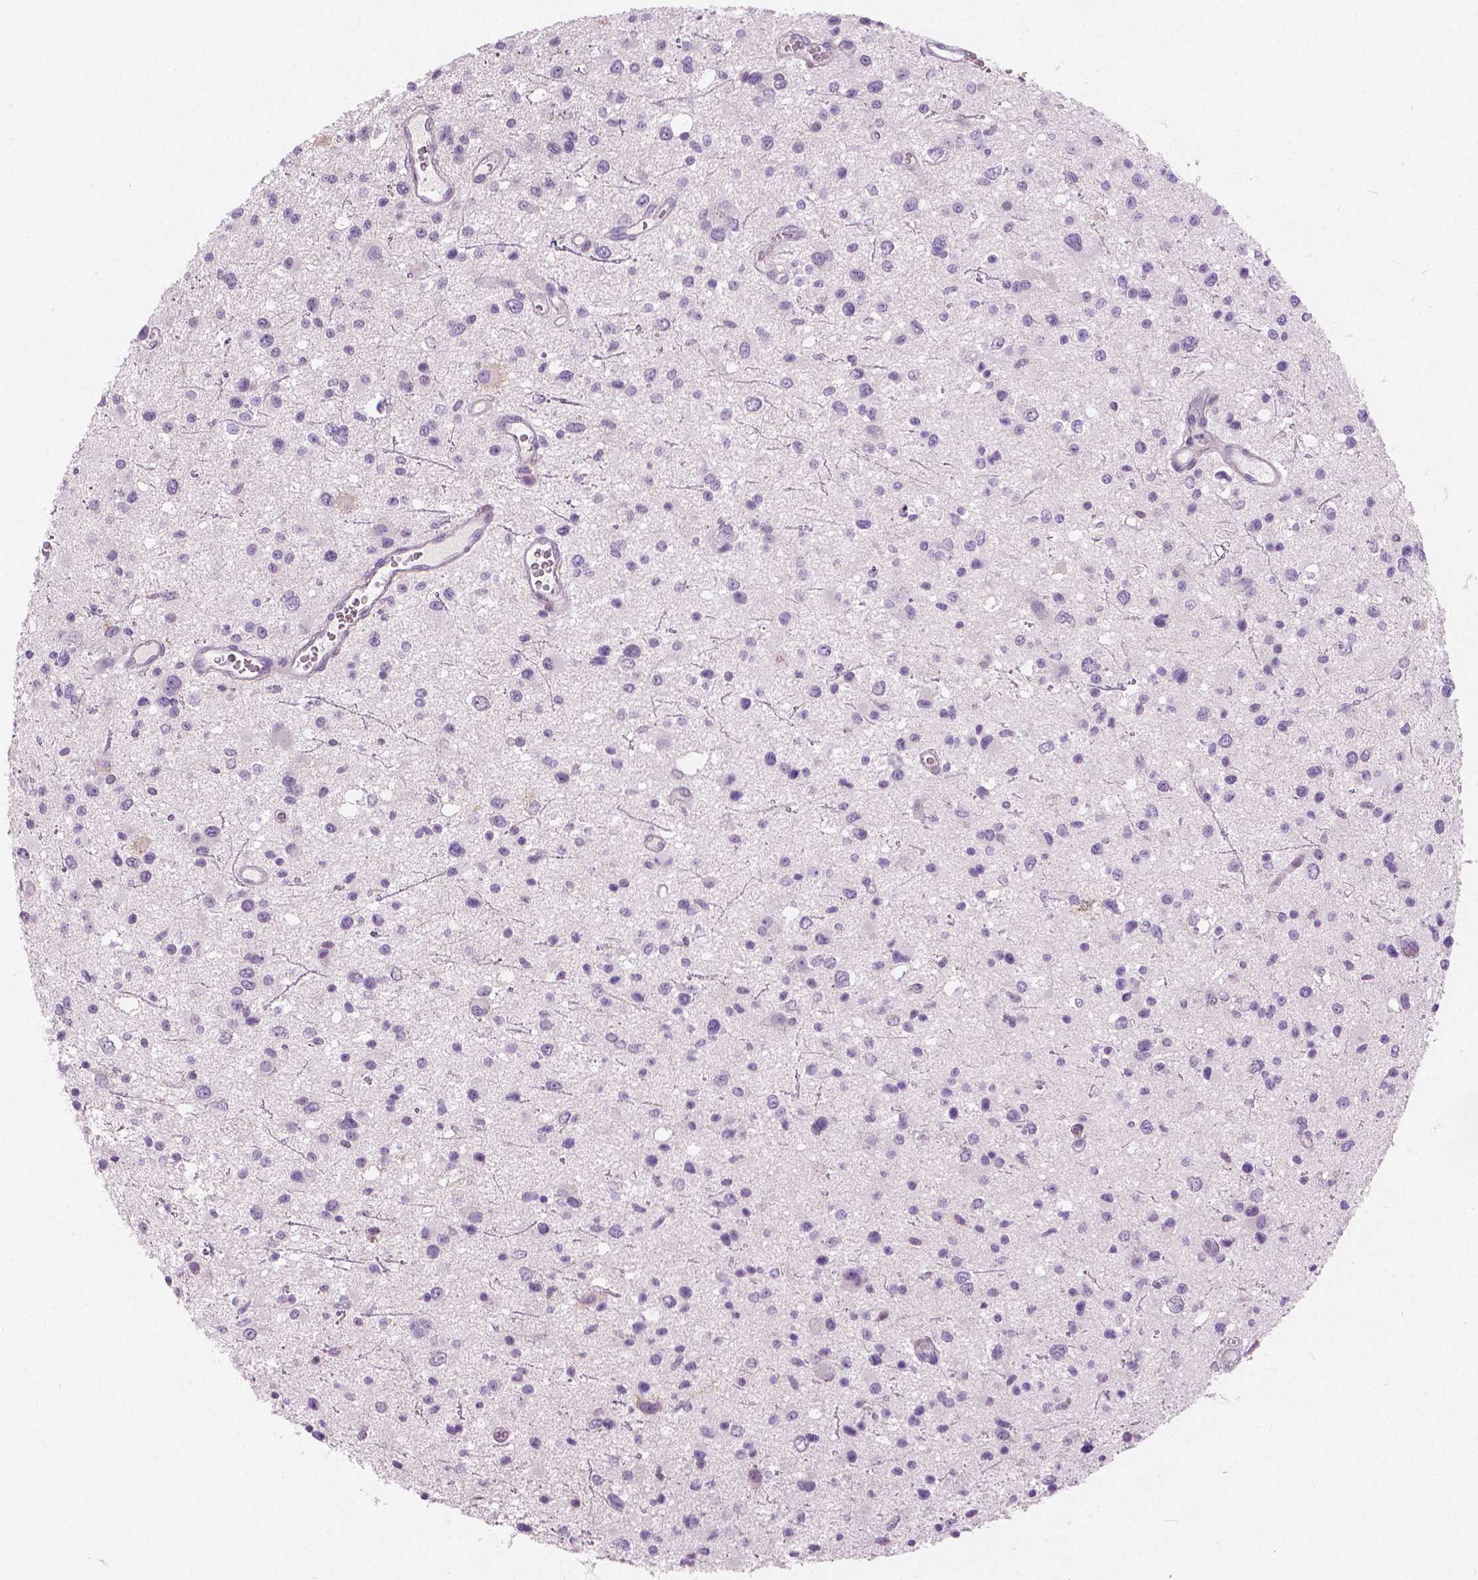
{"staining": {"intensity": "negative", "quantity": "none", "location": "none"}, "tissue": "glioma", "cell_type": "Tumor cells", "image_type": "cancer", "snomed": [{"axis": "morphology", "description": "Glioma, malignant, Low grade"}, {"axis": "topography", "description": "Brain"}], "caption": "Tumor cells show no significant protein positivity in malignant low-grade glioma.", "gene": "GALM", "patient": {"sex": "male", "age": 43}}